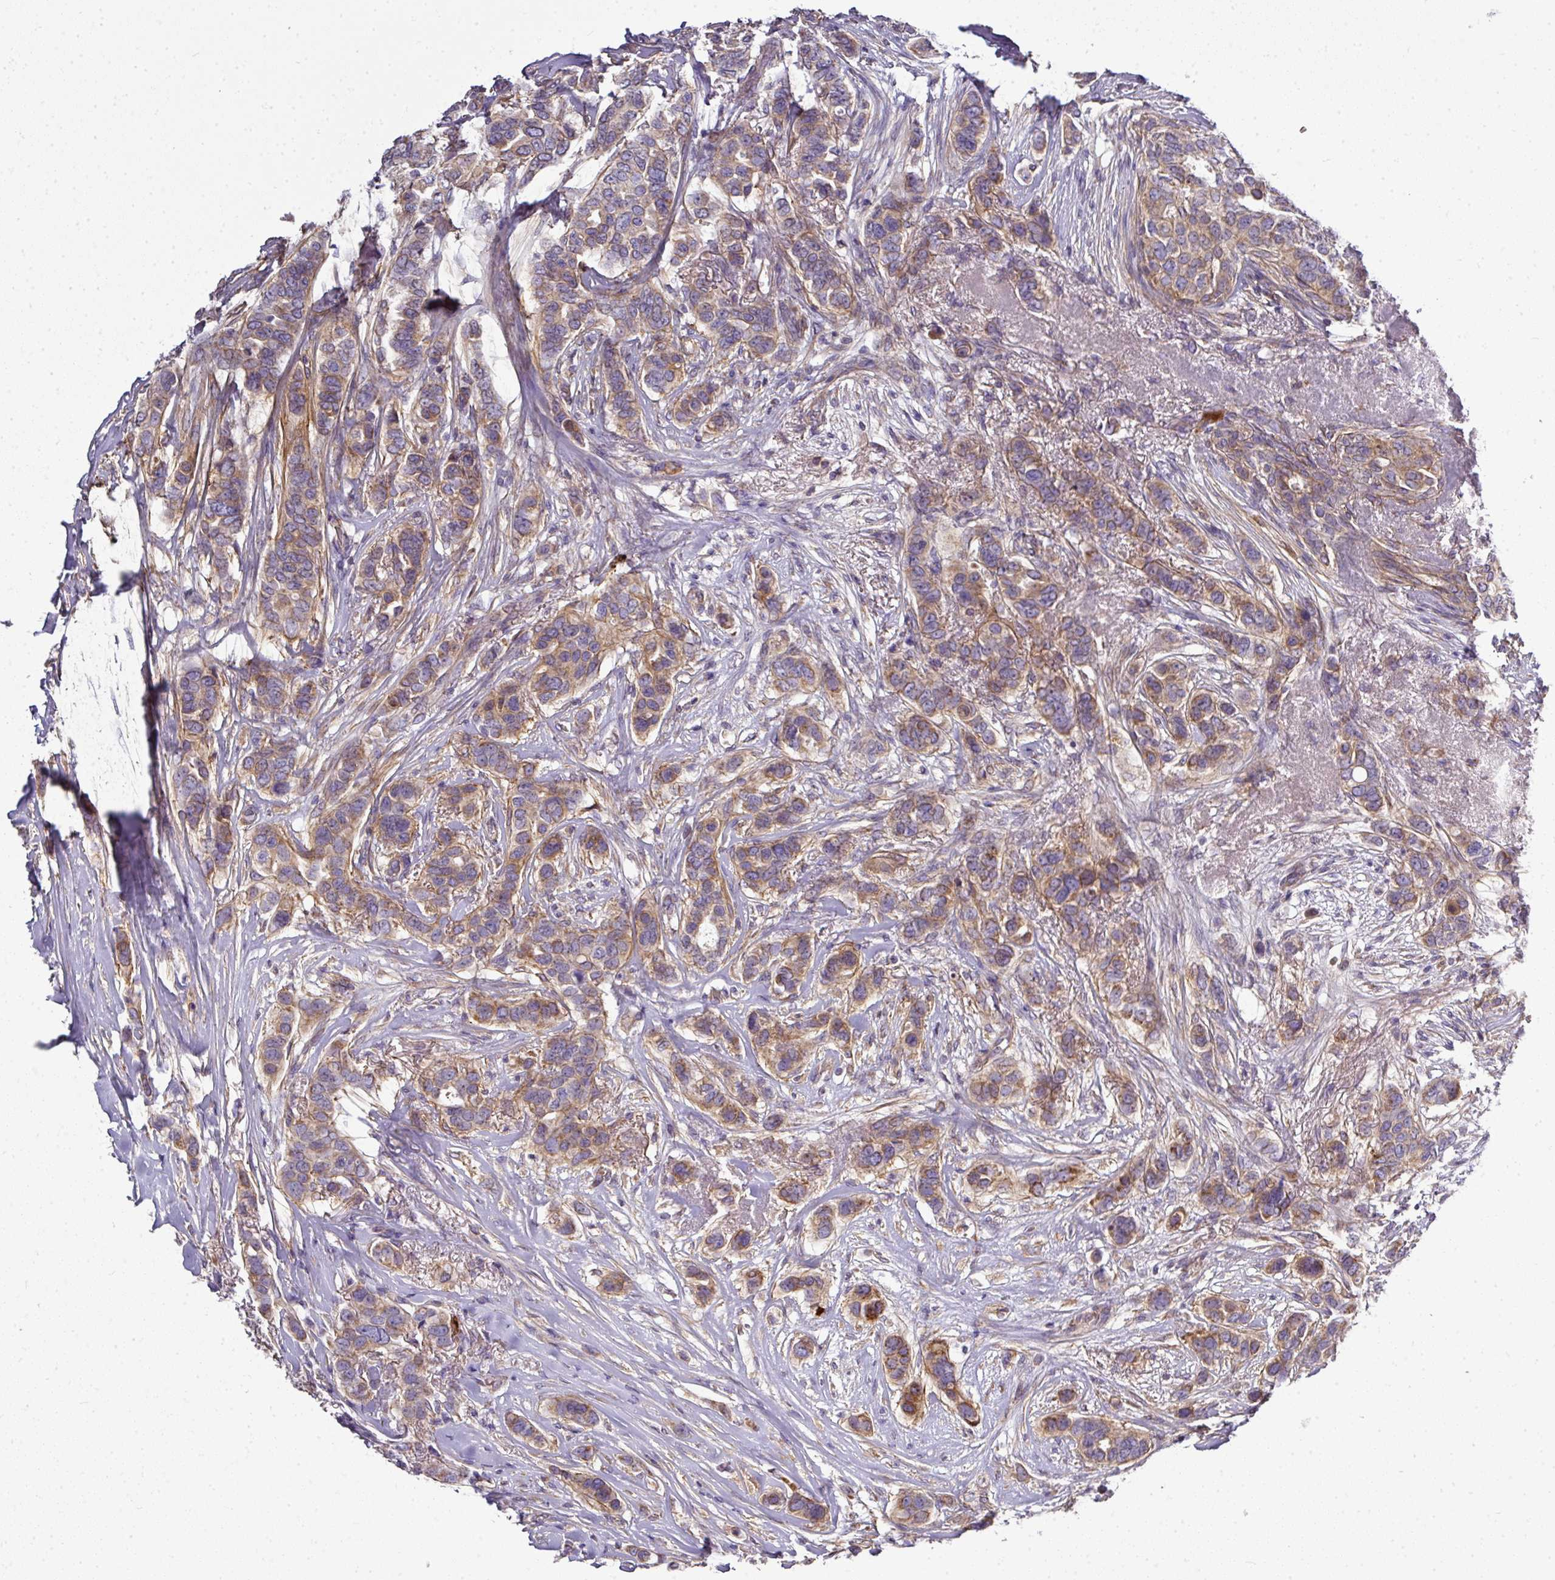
{"staining": {"intensity": "moderate", "quantity": "25%-75%", "location": "cytoplasmic/membranous"}, "tissue": "breast cancer", "cell_type": "Tumor cells", "image_type": "cancer", "snomed": [{"axis": "morphology", "description": "Lobular carcinoma"}, {"axis": "topography", "description": "Breast"}], "caption": "Breast cancer (lobular carcinoma) tissue reveals moderate cytoplasmic/membranous staining in approximately 25%-75% of tumor cells, visualized by immunohistochemistry.", "gene": "GAN", "patient": {"sex": "female", "age": 51}}